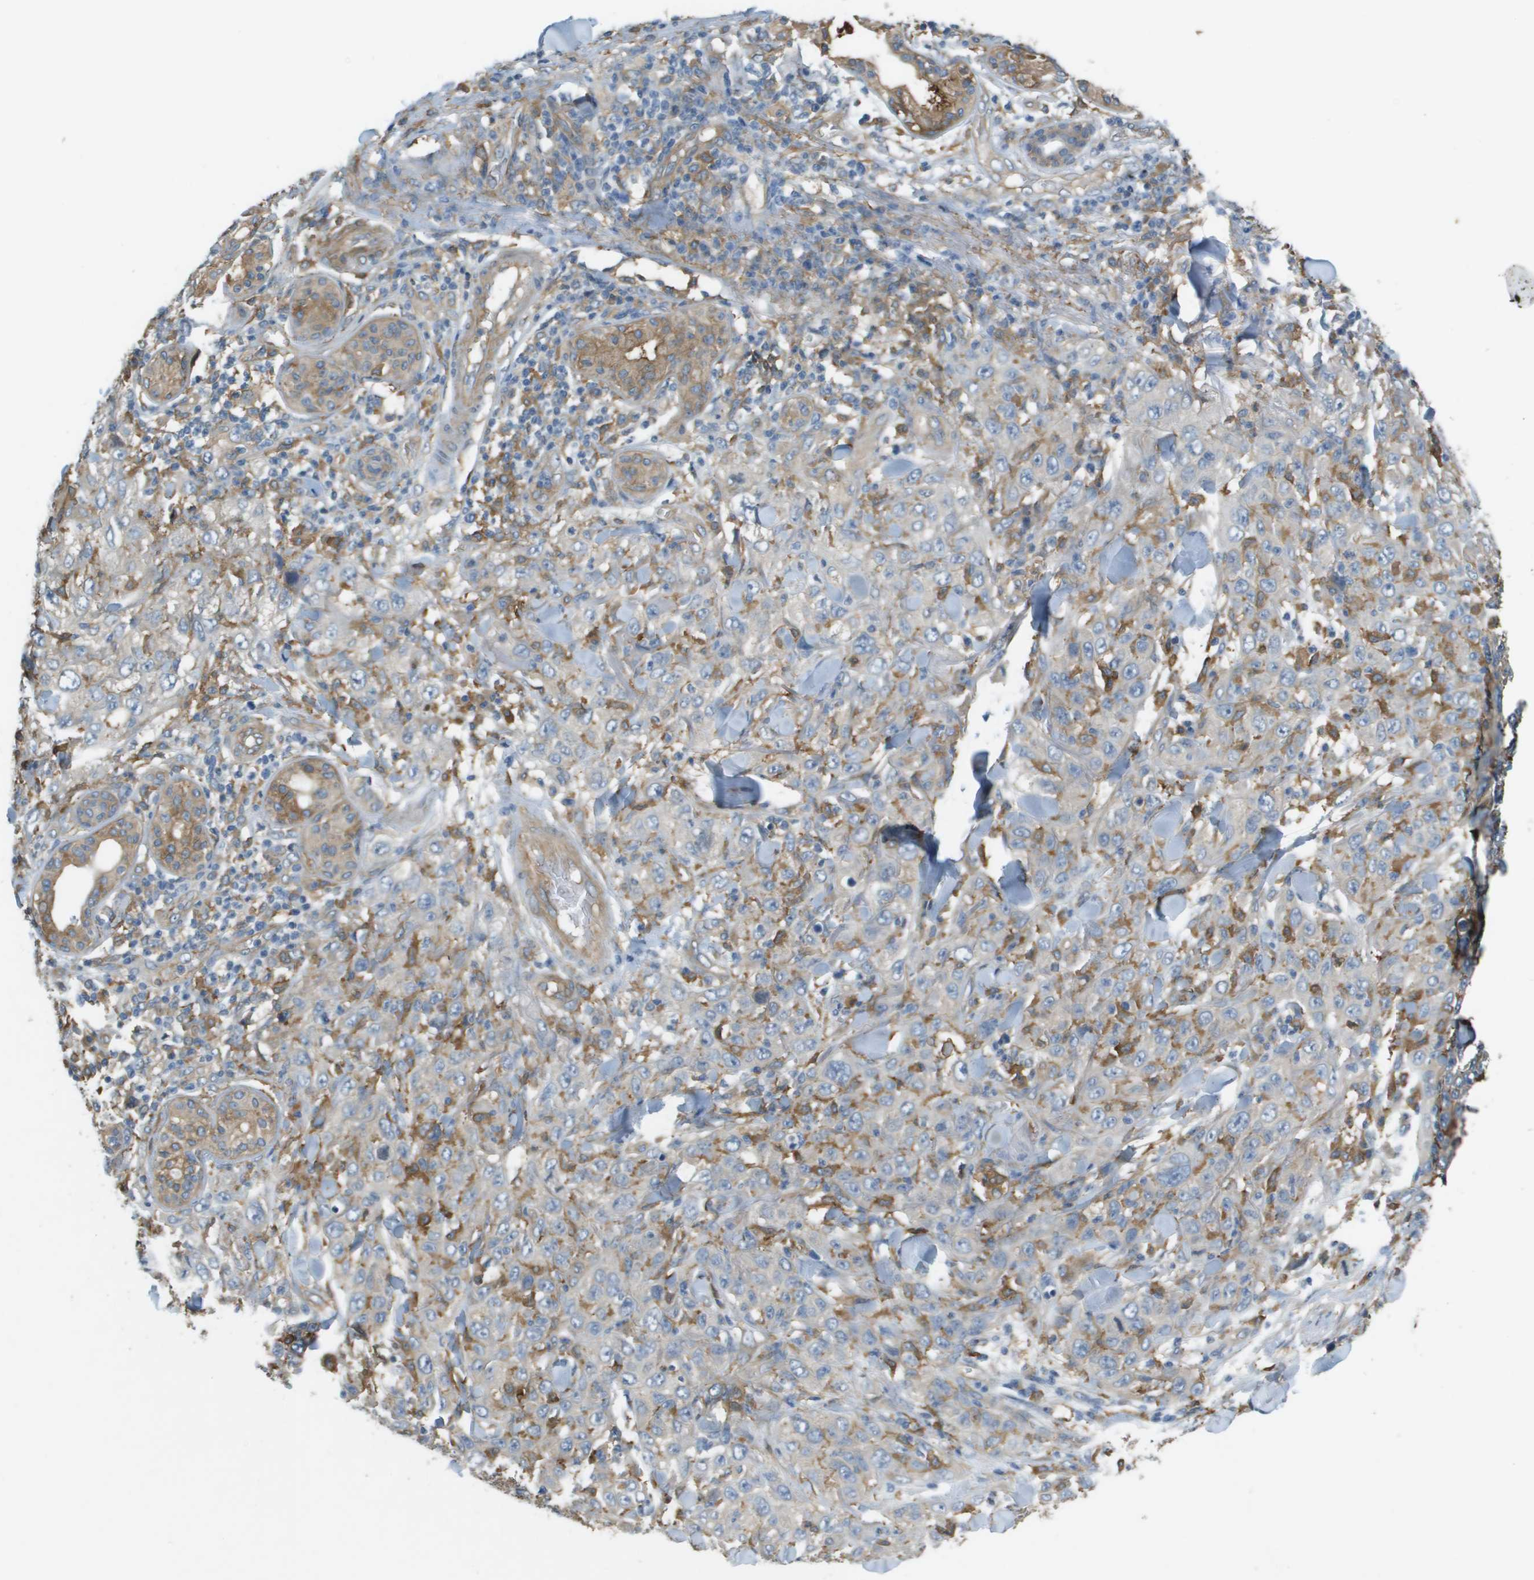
{"staining": {"intensity": "weak", "quantity": "<25%", "location": "cytoplasmic/membranous"}, "tissue": "skin cancer", "cell_type": "Tumor cells", "image_type": "cancer", "snomed": [{"axis": "morphology", "description": "Squamous cell carcinoma, NOS"}, {"axis": "topography", "description": "Skin"}], "caption": "A high-resolution image shows IHC staining of squamous cell carcinoma (skin), which shows no significant expression in tumor cells.", "gene": "CORO1B", "patient": {"sex": "female", "age": 88}}